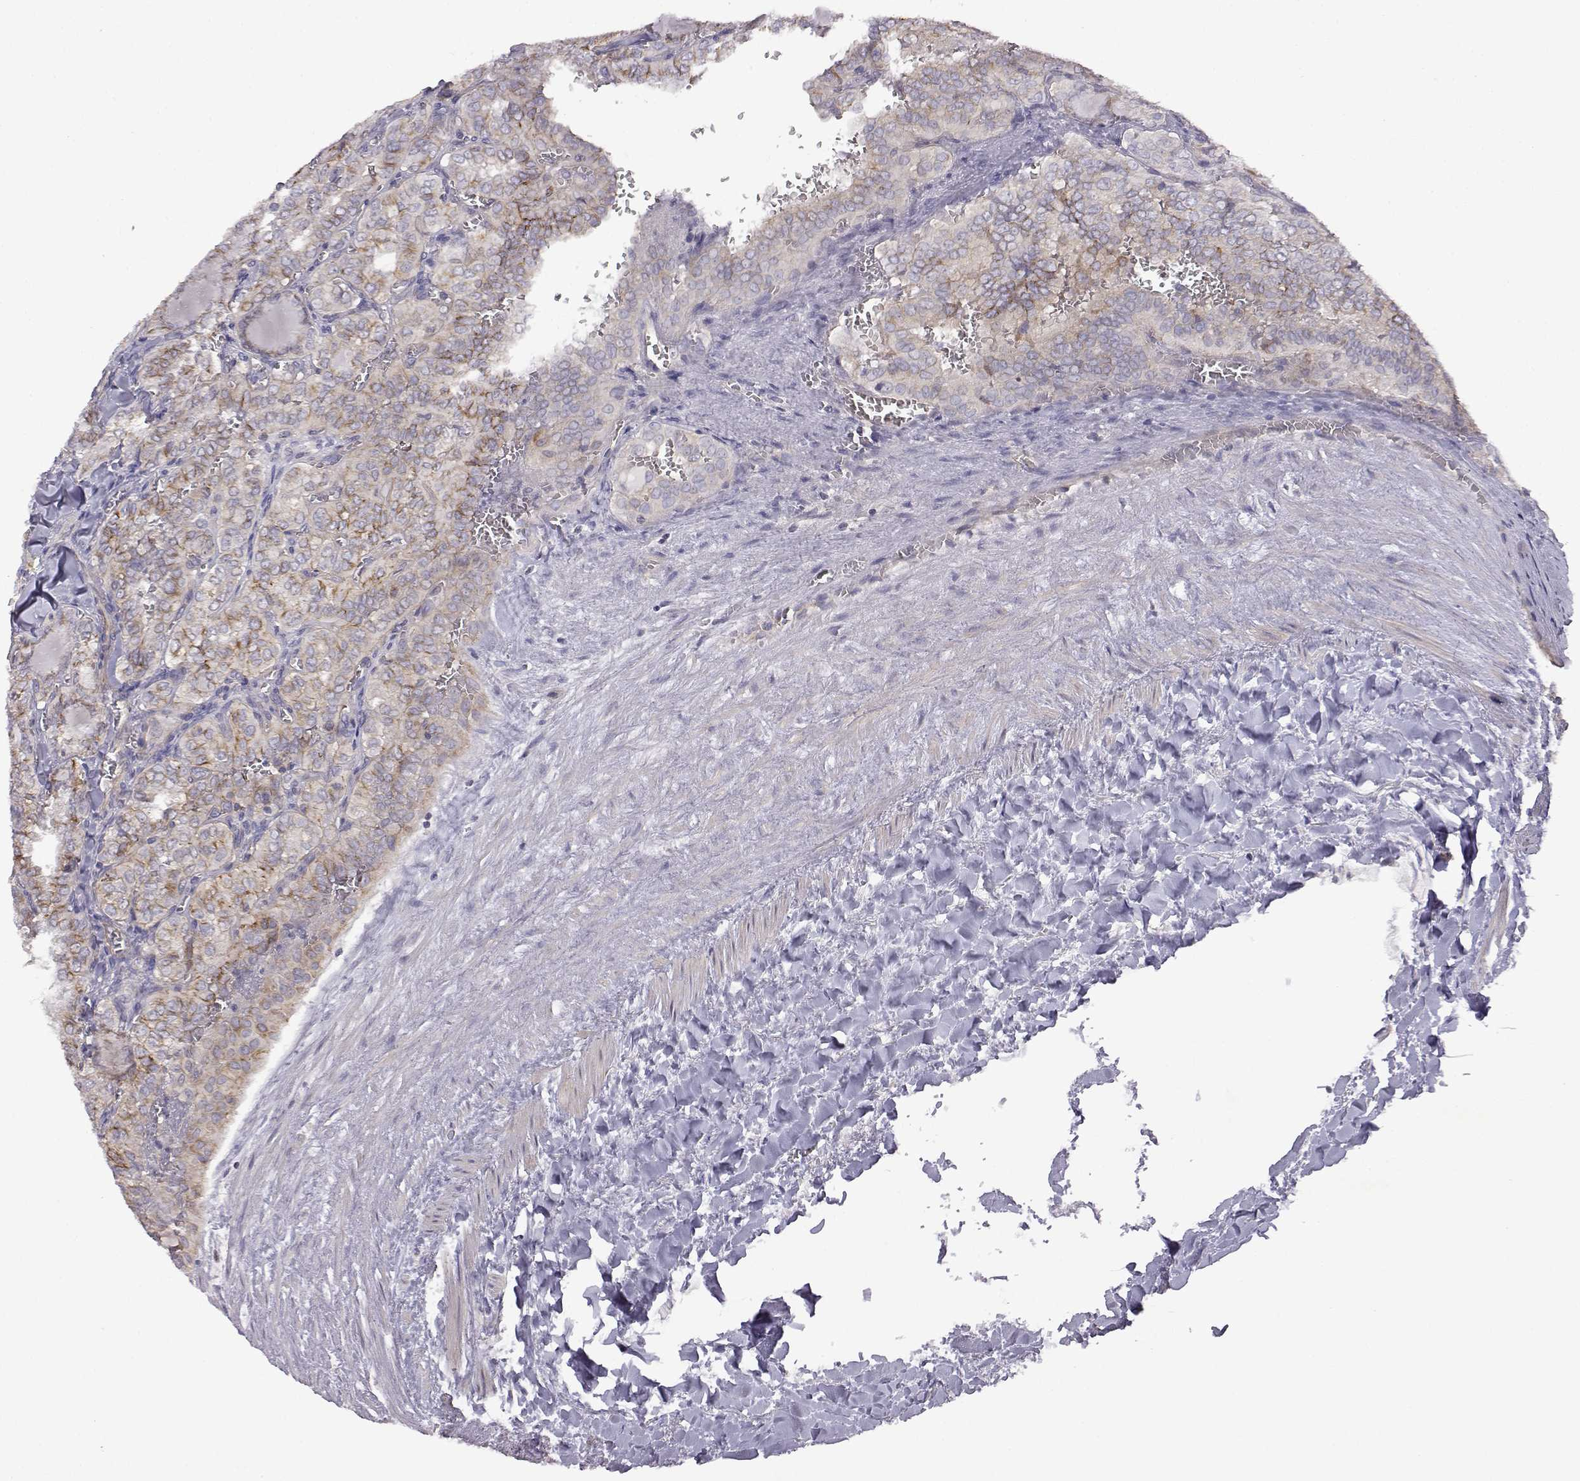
{"staining": {"intensity": "moderate", "quantity": "<25%", "location": "cytoplasmic/membranous"}, "tissue": "thyroid cancer", "cell_type": "Tumor cells", "image_type": "cancer", "snomed": [{"axis": "morphology", "description": "Papillary adenocarcinoma, NOS"}, {"axis": "topography", "description": "Thyroid gland"}], "caption": "IHC (DAB) staining of human thyroid cancer shows moderate cytoplasmic/membranous protein staining in about <25% of tumor cells. (Stains: DAB in brown, nuclei in blue, Microscopy: brightfield microscopy at high magnification).", "gene": "DDC", "patient": {"sex": "female", "age": 41}}